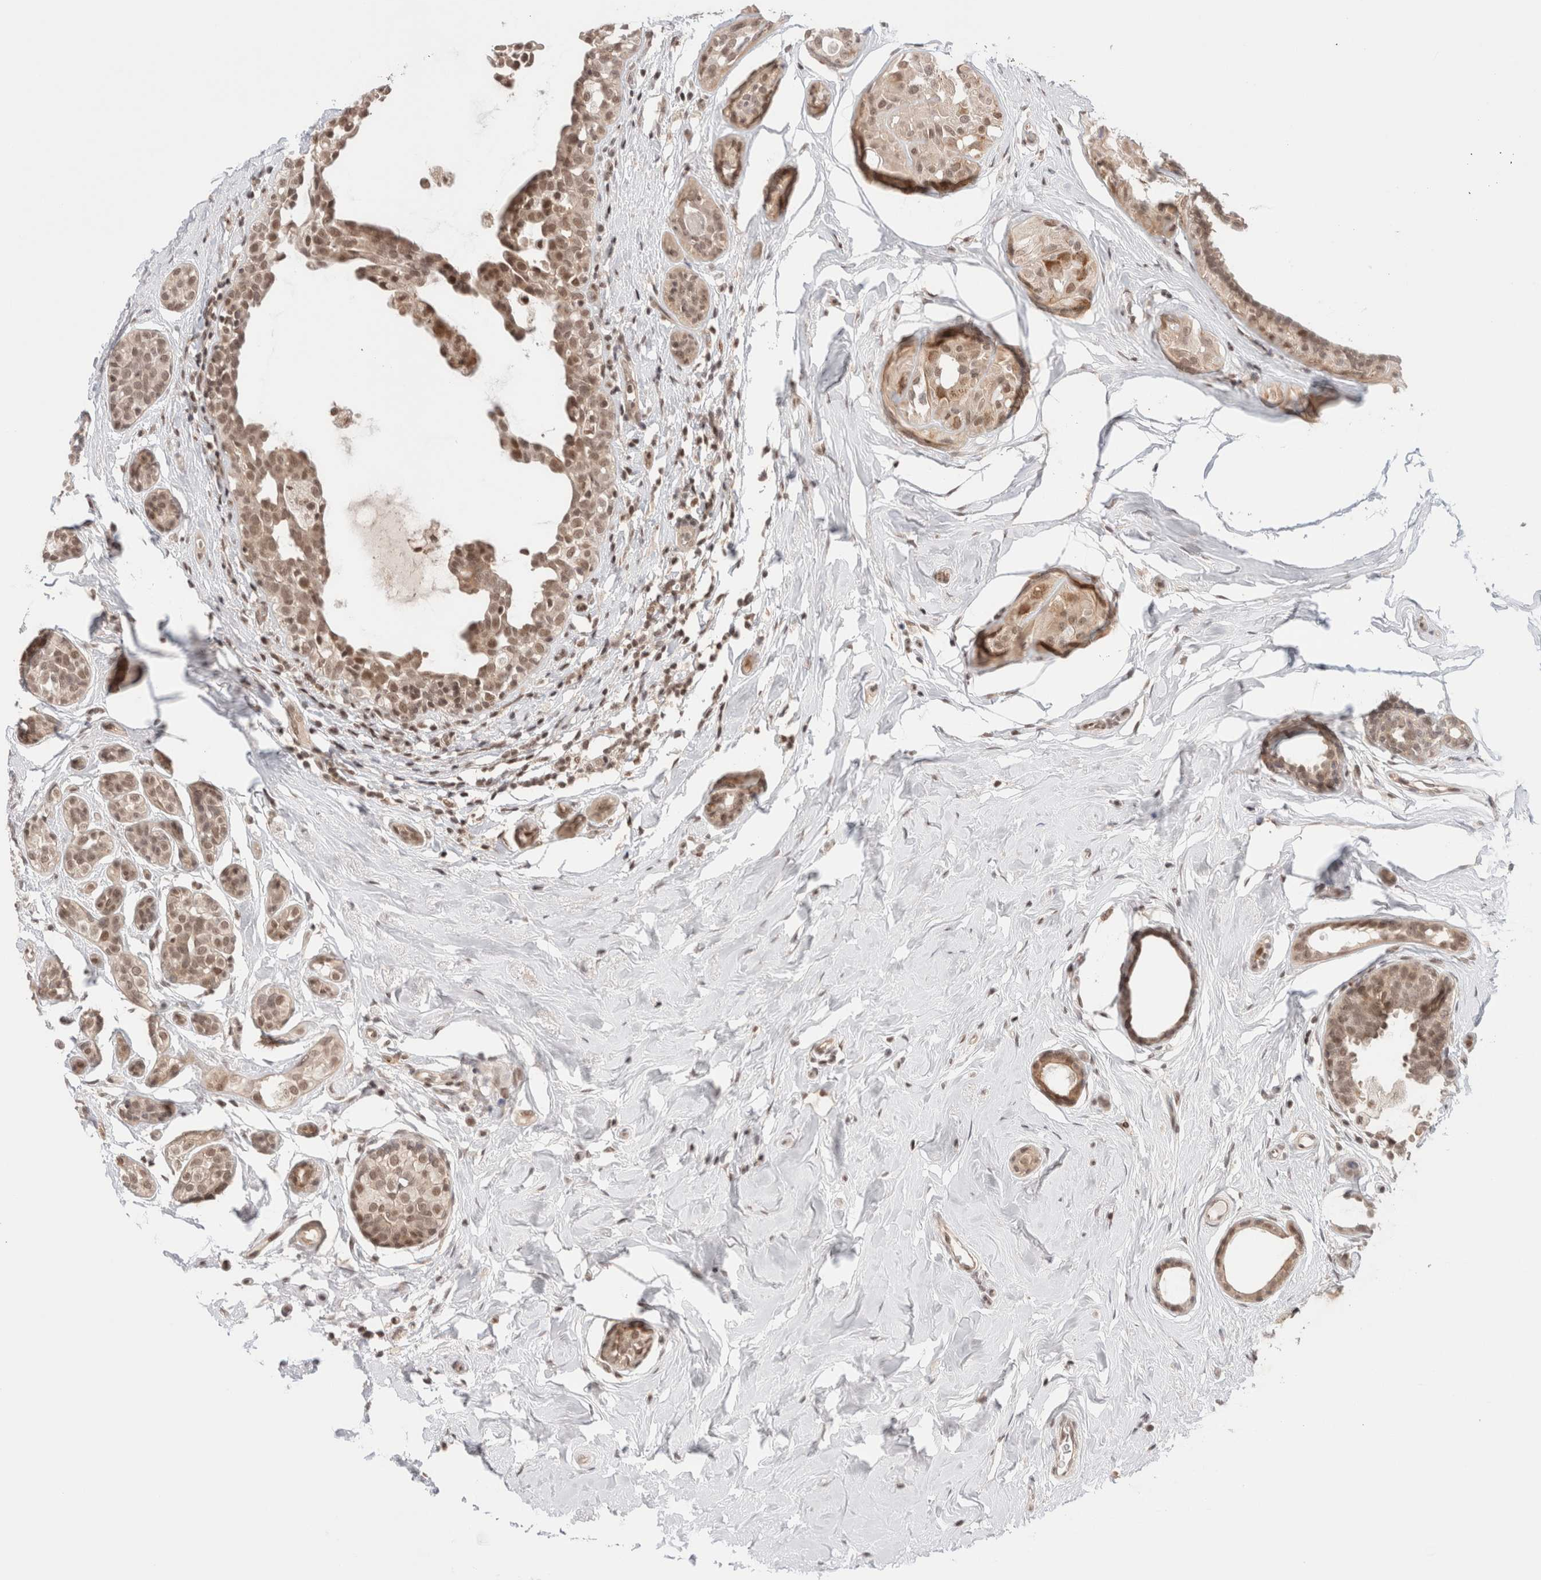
{"staining": {"intensity": "moderate", "quantity": ">75%", "location": "nuclear"}, "tissue": "breast cancer", "cell_type": "Tumor cells", "image_type": "cancer", "snomed": [{"axis": "morphology", "description": "Duct carcinoma"}, {"axis": "topography", "description": "Breast"}], "caption": "A brown stain highlights moderate nuclear positivity of a protein in human breast cancer (infiltrating ductal carcinoma) tumor cells.", "gene": "GATAD2A", "patient": {"sex": "female", "age": 55}}